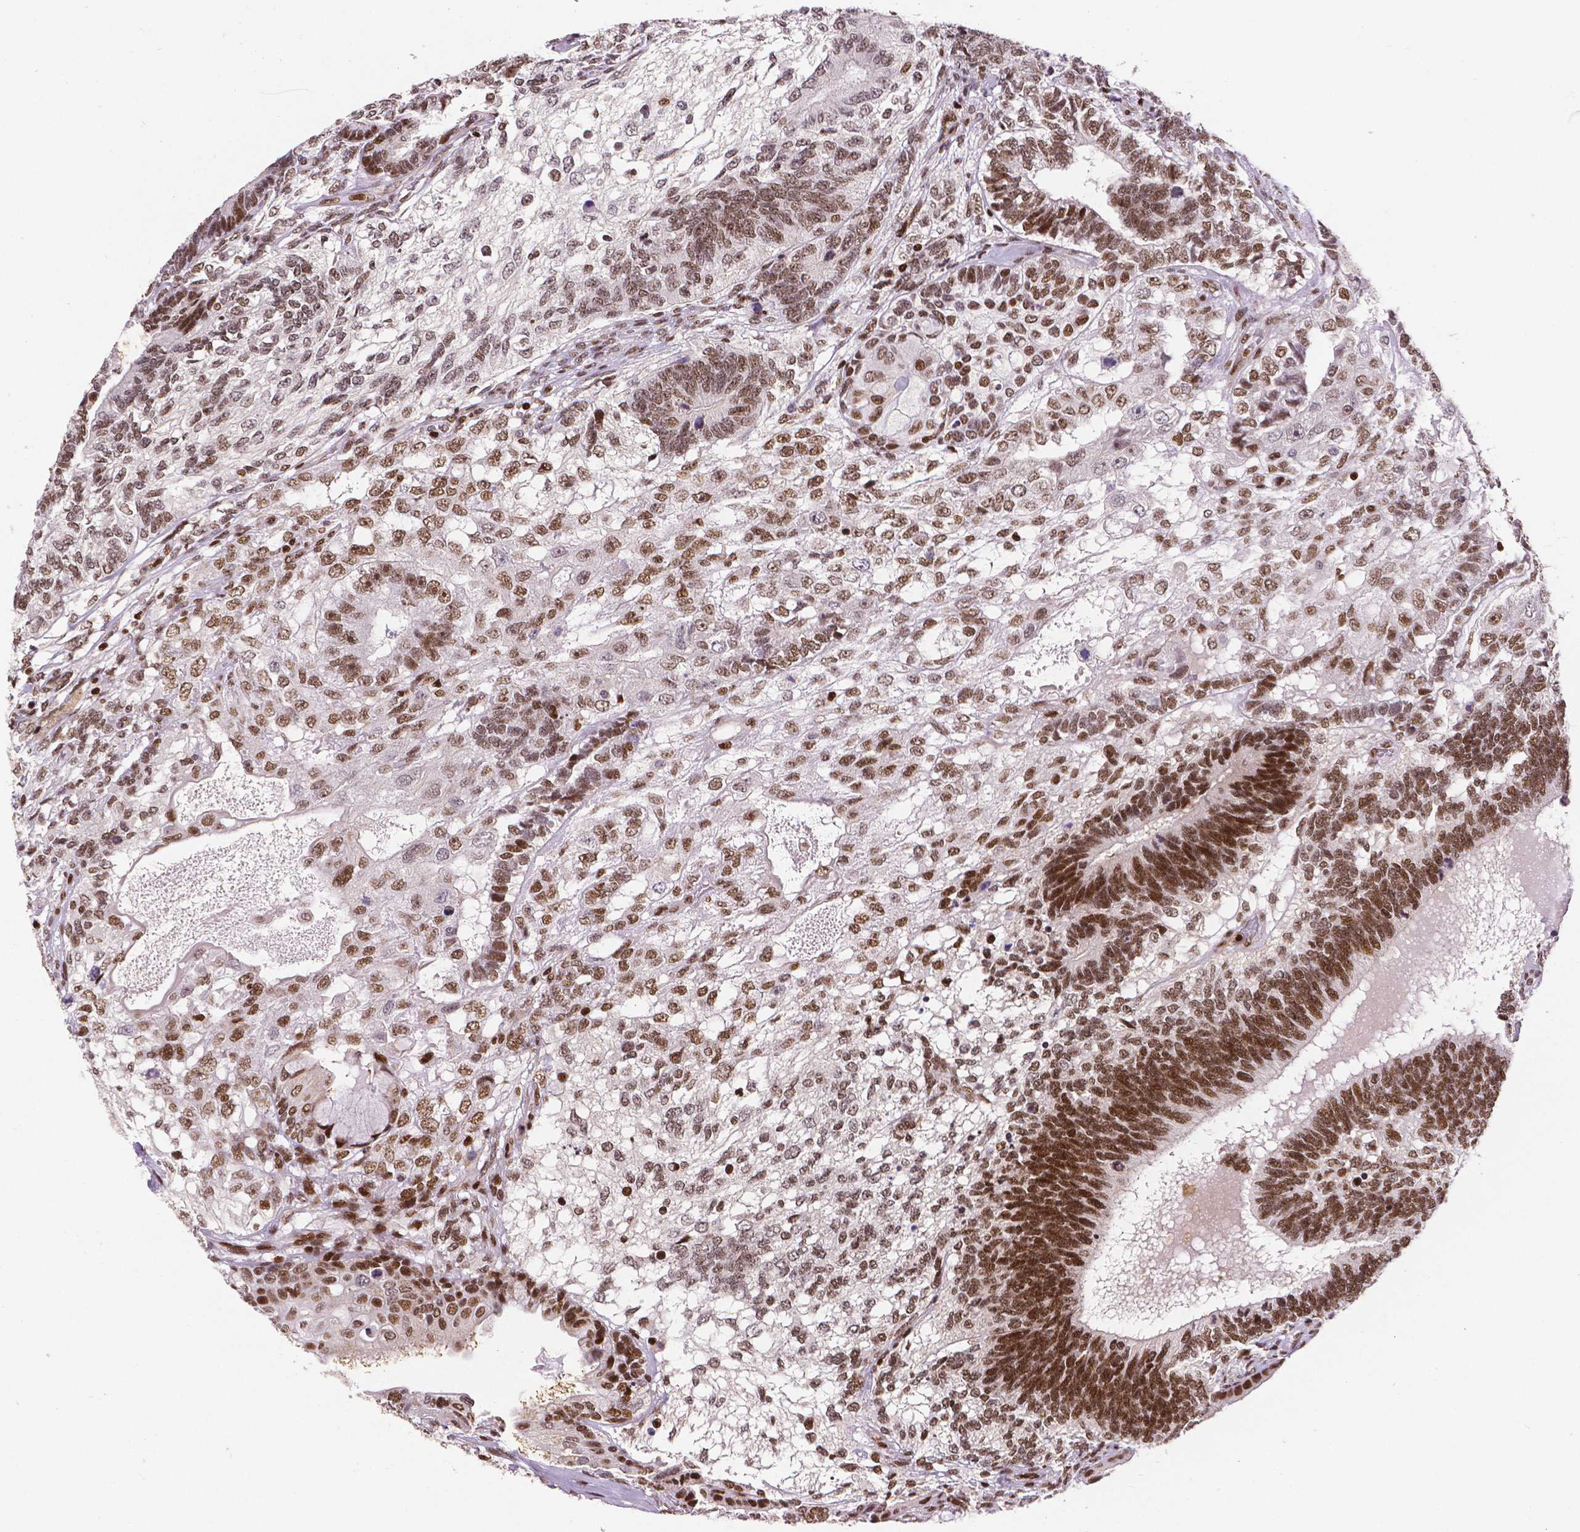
{"staining": {"intensity": "moderate", "quantity": ">75%", "location": "nuclear"}, "tissue": "testis cancer", "cell_type": "Tumor cells", "image_type": "cancer", "snomed": [{"axis": "morphology", "description": "Seminoma, NOS"}, {"axis": "morphology", "description": "Carcinoma, Embryonal, NOS"}, {"axis": "topography", "description": "Testis"}], "caption": "This is an image of immunohistochemistry staining of seminoma (testis), which shows moderate positivity in the nuclear of tumor cells.", "gene": "CTCF", "patient": {"sex": "male", "age": 41}}